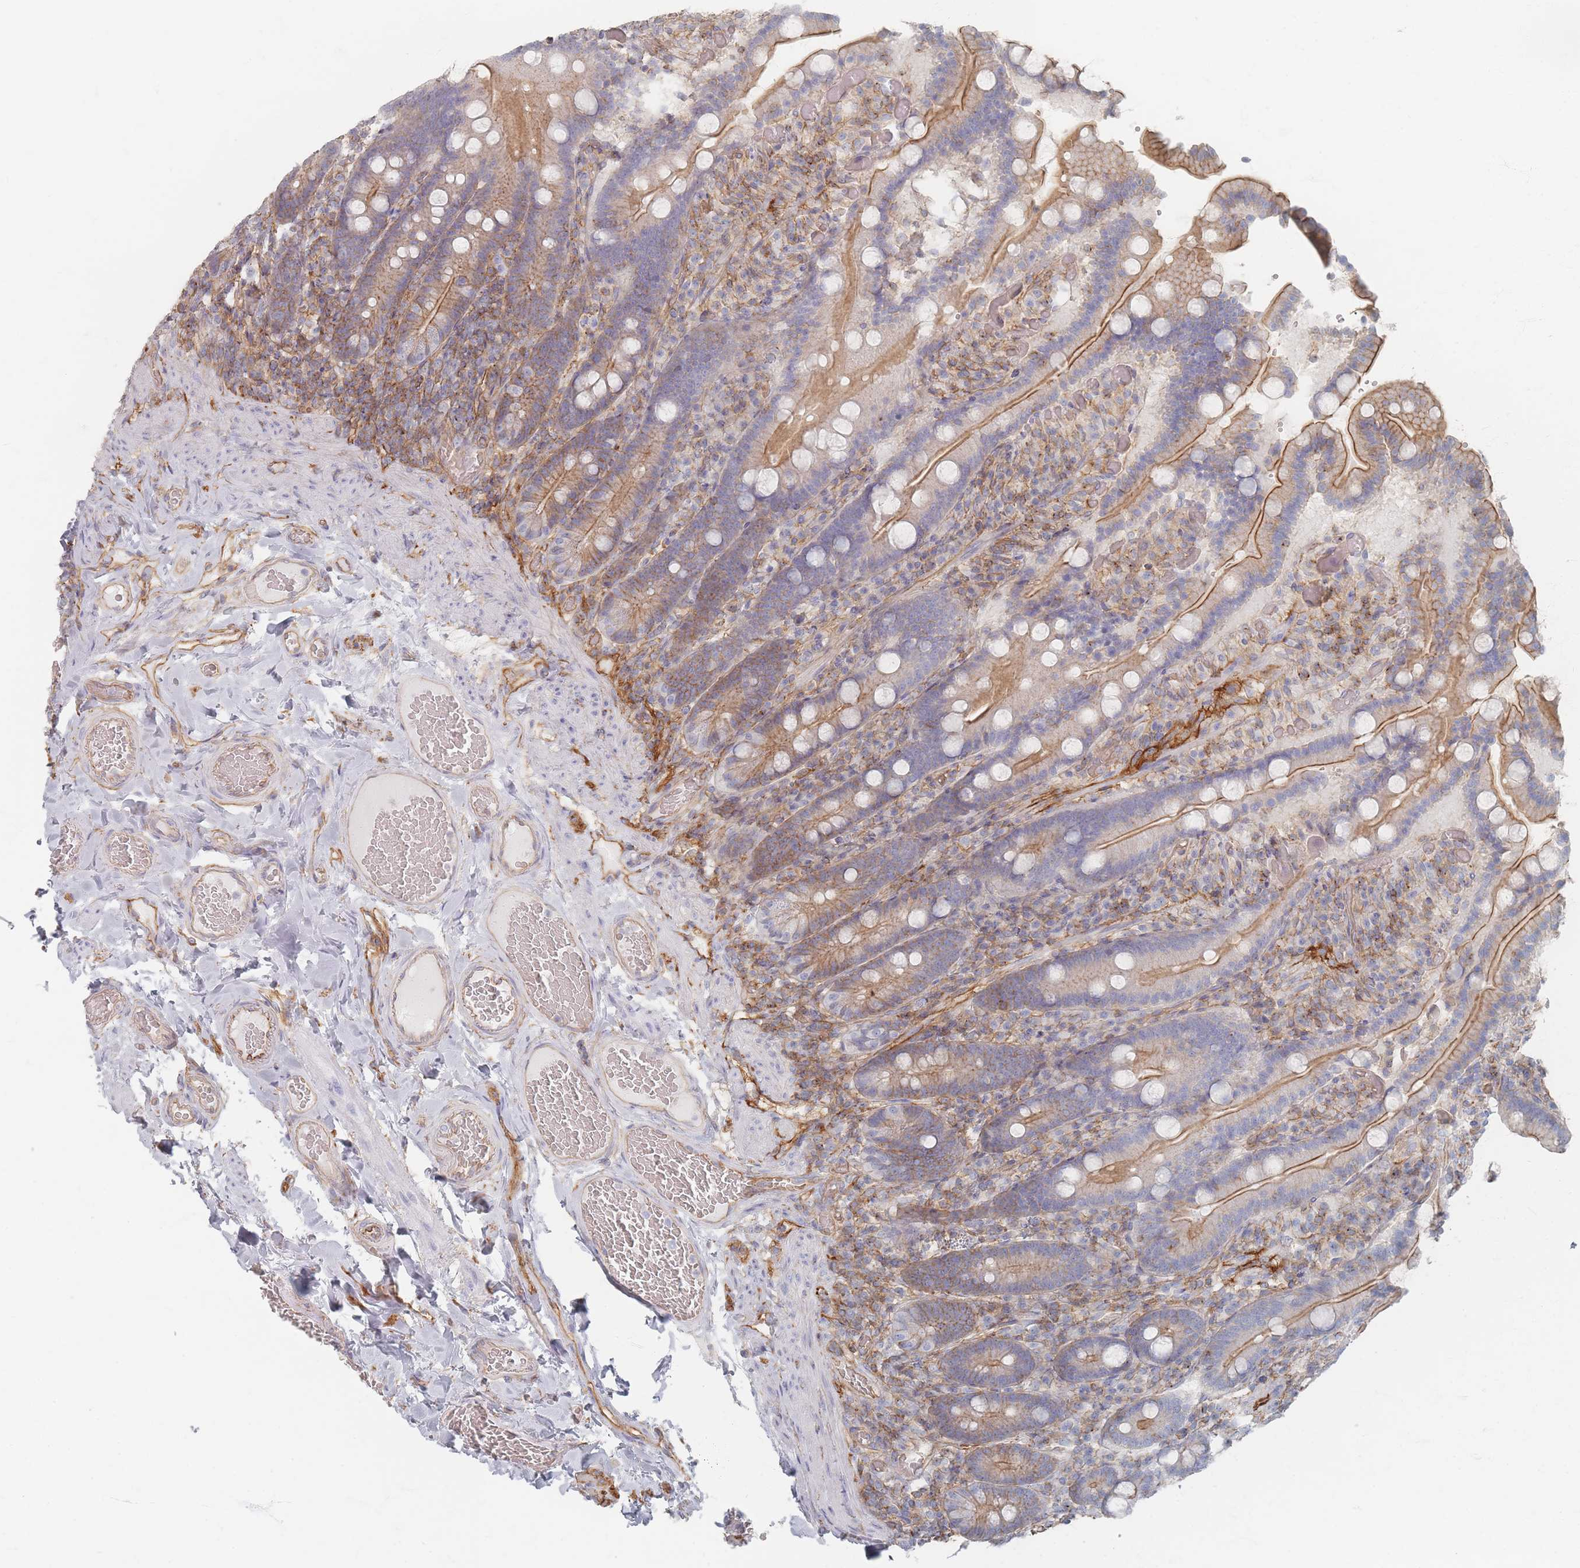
{"staining": {"intensity": "moderate", "quantity": "25%-75%", "location": "cytoplasmic/membranous"}, "tissue": "duodenum", "cell_type": "Glandular cells", "image_type": "normal", "snomed": [{"axis": "morphology", "description": "Normal tissue, NOS"}, {"axis": "topography", "description": "Duodenum"}], "caption": "Immunohistochemistry (IHC) micrograph of normal duodenum stained for a protein (brown), which shows medium levels of moderate cytoplasmic/membranous positivity in about 25%-75% of glandular cells.", "gene": "GNB1", "patient": {"sex": "female", "age": 62}}